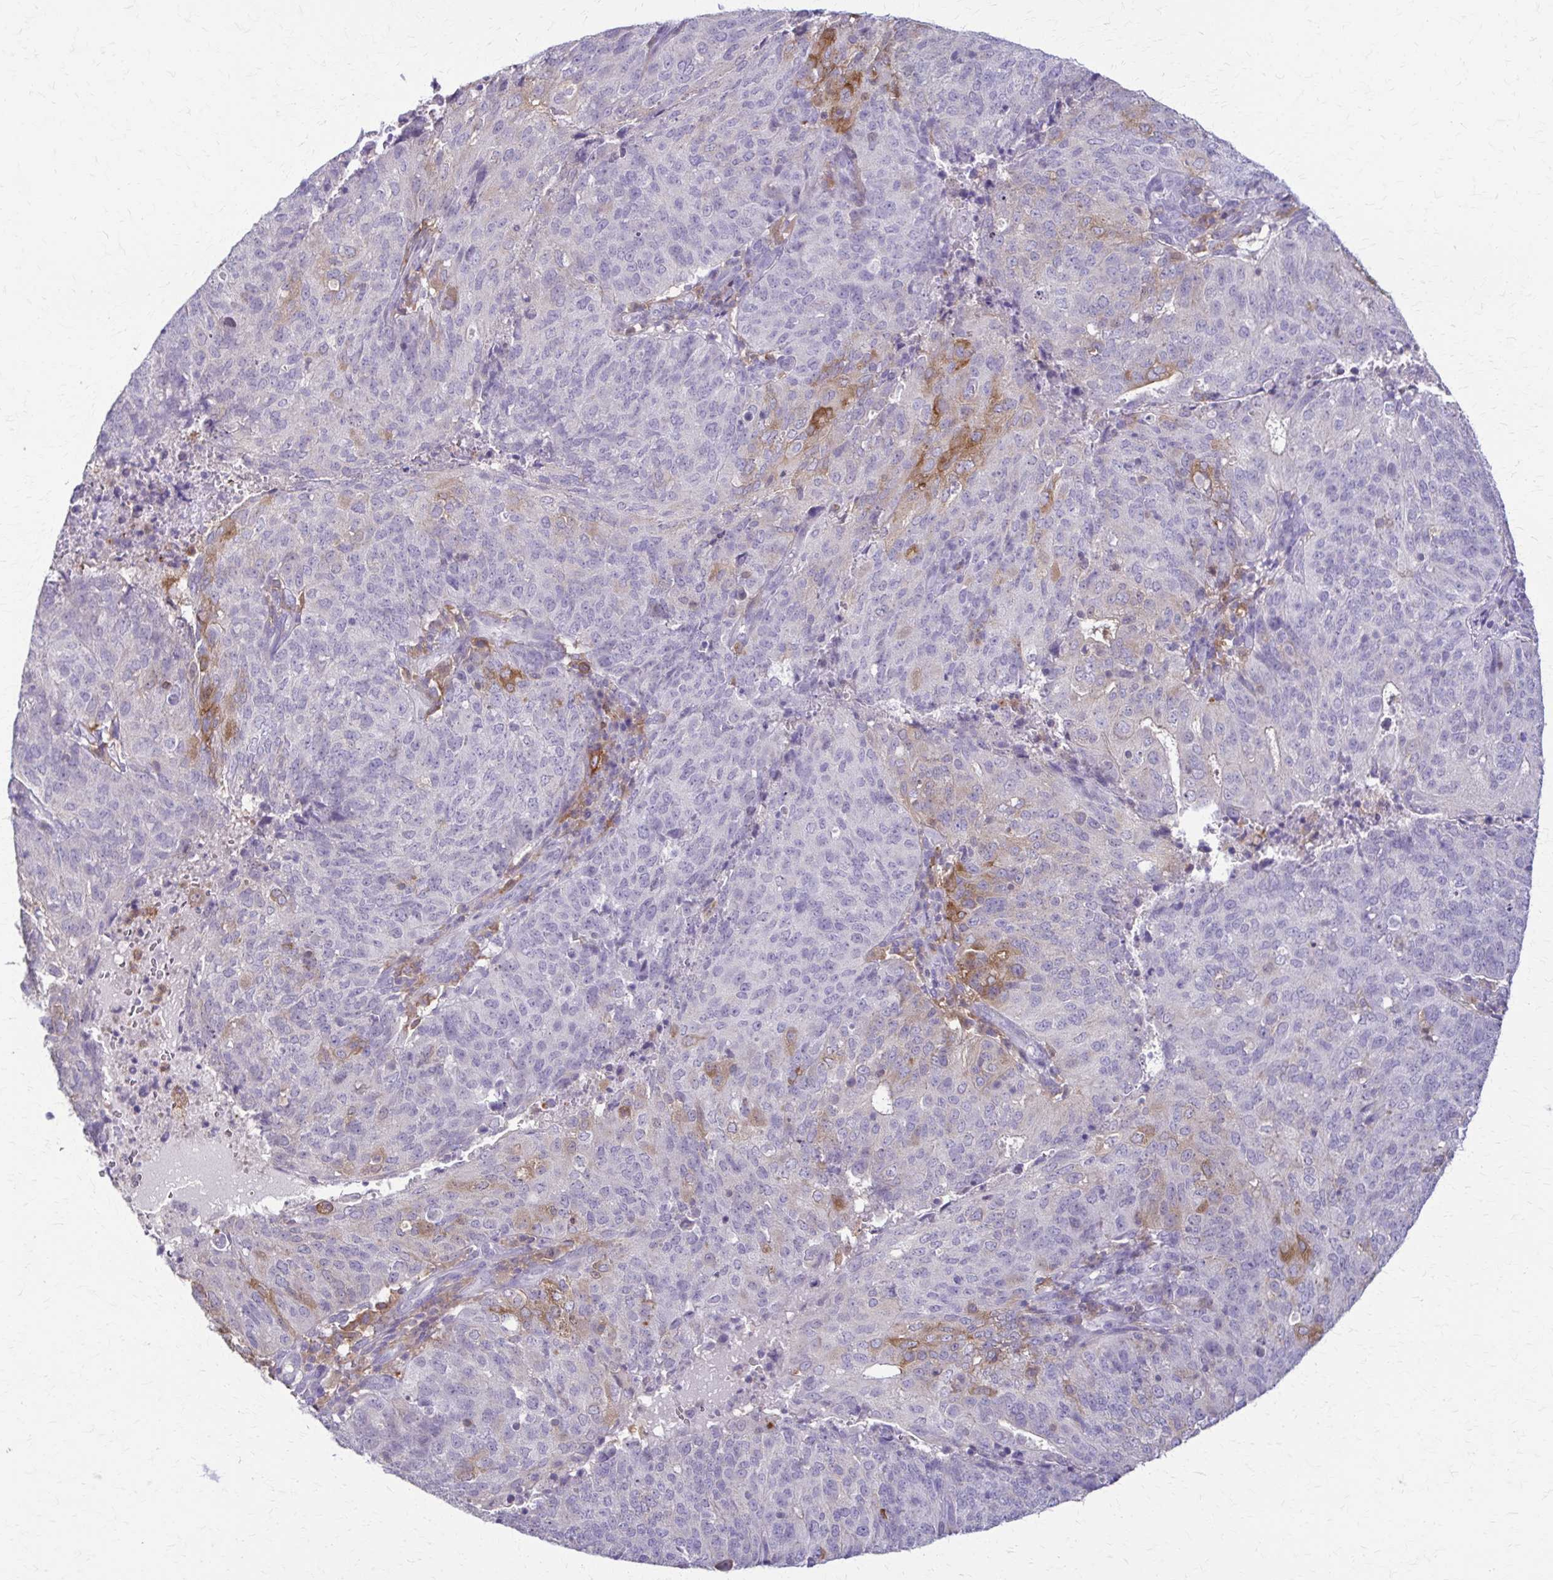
{"staining": {"intensity": "moderate", "quantity": "<25%", "location": "cytoplasmic/membranous"}, "tissue": "endometrial cancer", "cell_type": "Tumor cells", "image_type": "cancer", "snomed": [{"axis": "morphology", "description": "Adenocarcinoma, NOS"}, {"axis": "topography", "description": "Endometrium"}], "caption": "Immunohistochemical staining of human endometrial cancer (adenocarcinoma) demonstrates moderate cytoplasmic/membranous protein staining in about <25% of tumor cells. Ihc stains the protein of interest in brown and the nuclei are stained blue.", "gene": "PIK3AP1", "patient": {"sex": "female", "age": 82}}